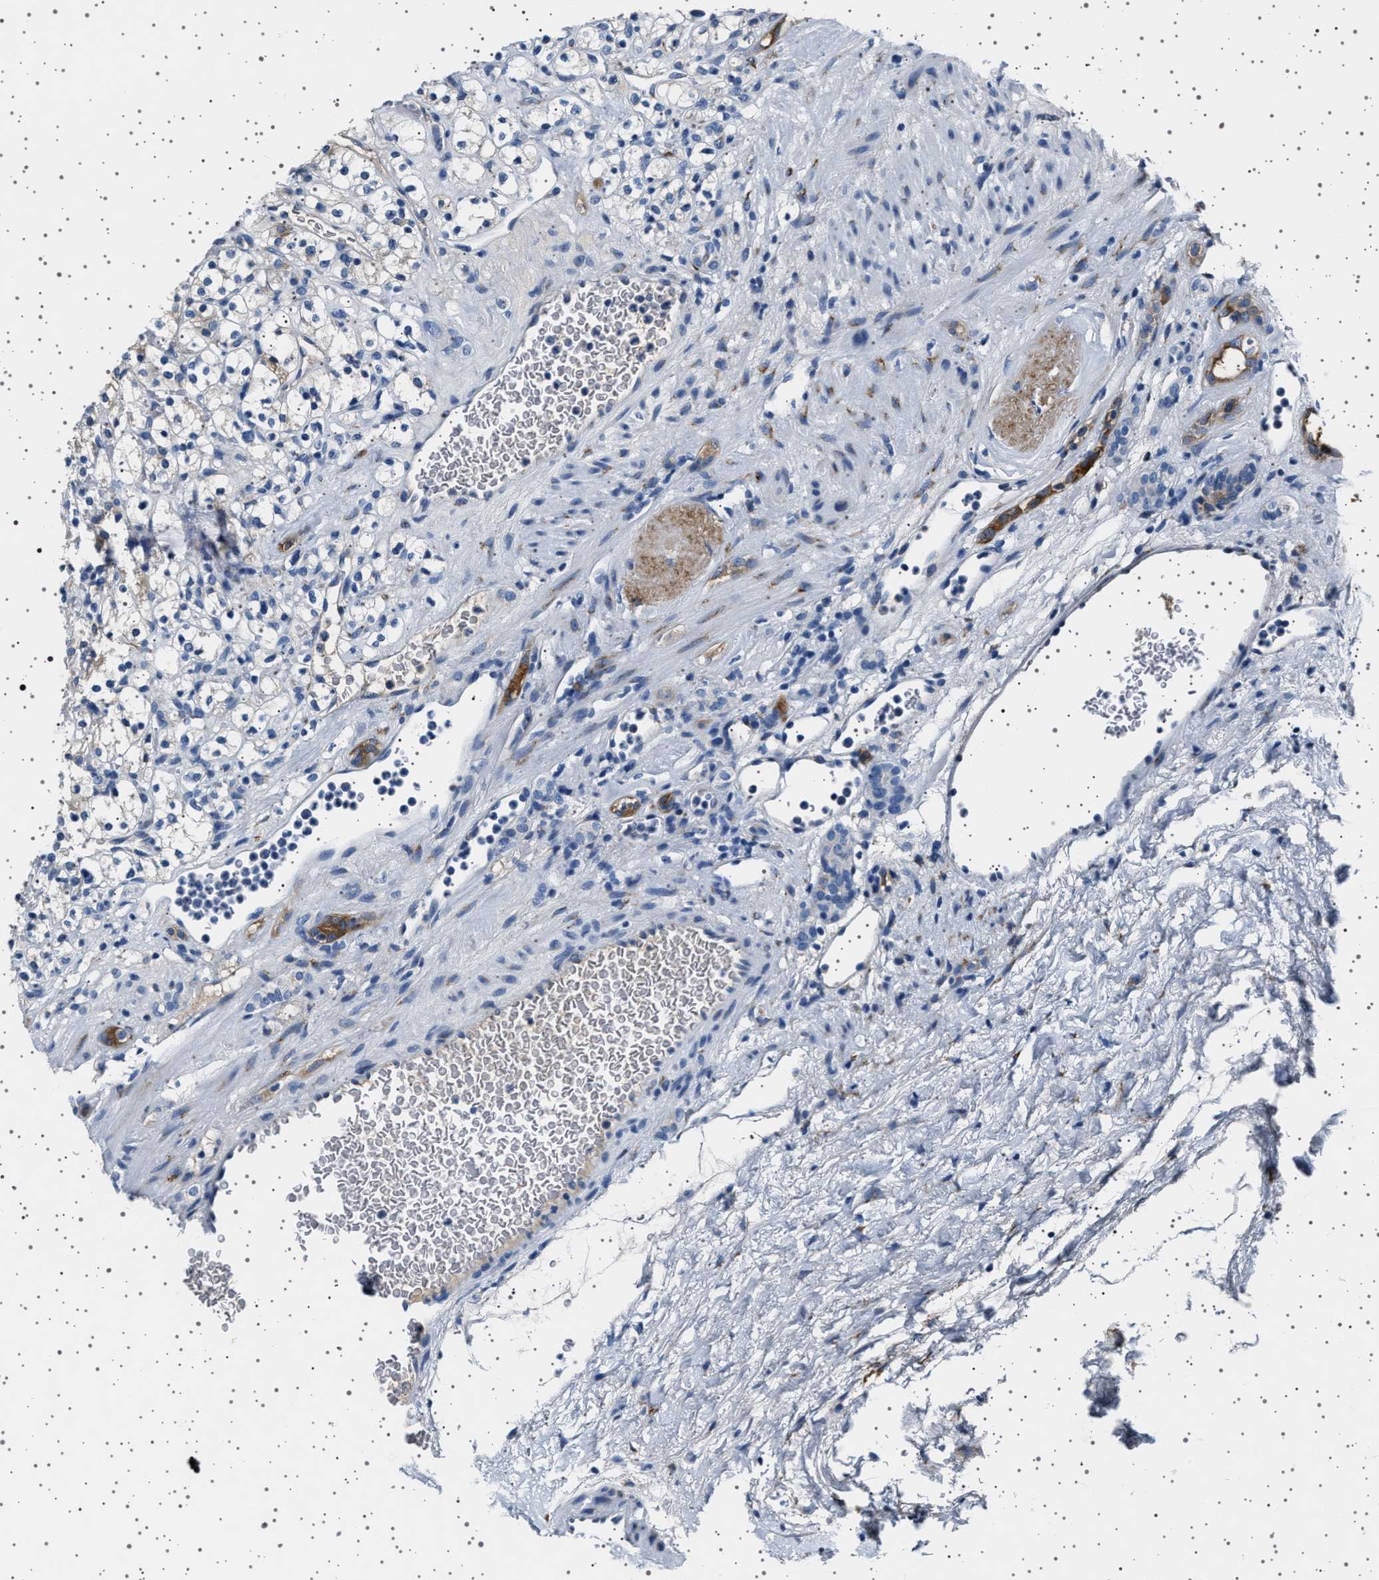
{"staining": {"intensity": "negative", "quantity": "none", "location": "none"}, "tissue": "renal cancer", "cell_type": "Tumor cells", "image_type": "cancer", "snomed": [{"axis": "morphology", "description": "Normal tissue, NOS"}, {"axis": "morphology", "description": "Adenocarcinoma, NOS"}, {"axis": "topography", "description": "Kidney"}], "caption": "Human renal cancer (adenocarcinoma) stained for a protein using immunohistochemistry (IHC) shows no expression in tumor cells.", "gene": "FTCD", "patient": {"sex": "female", "age": 72}}